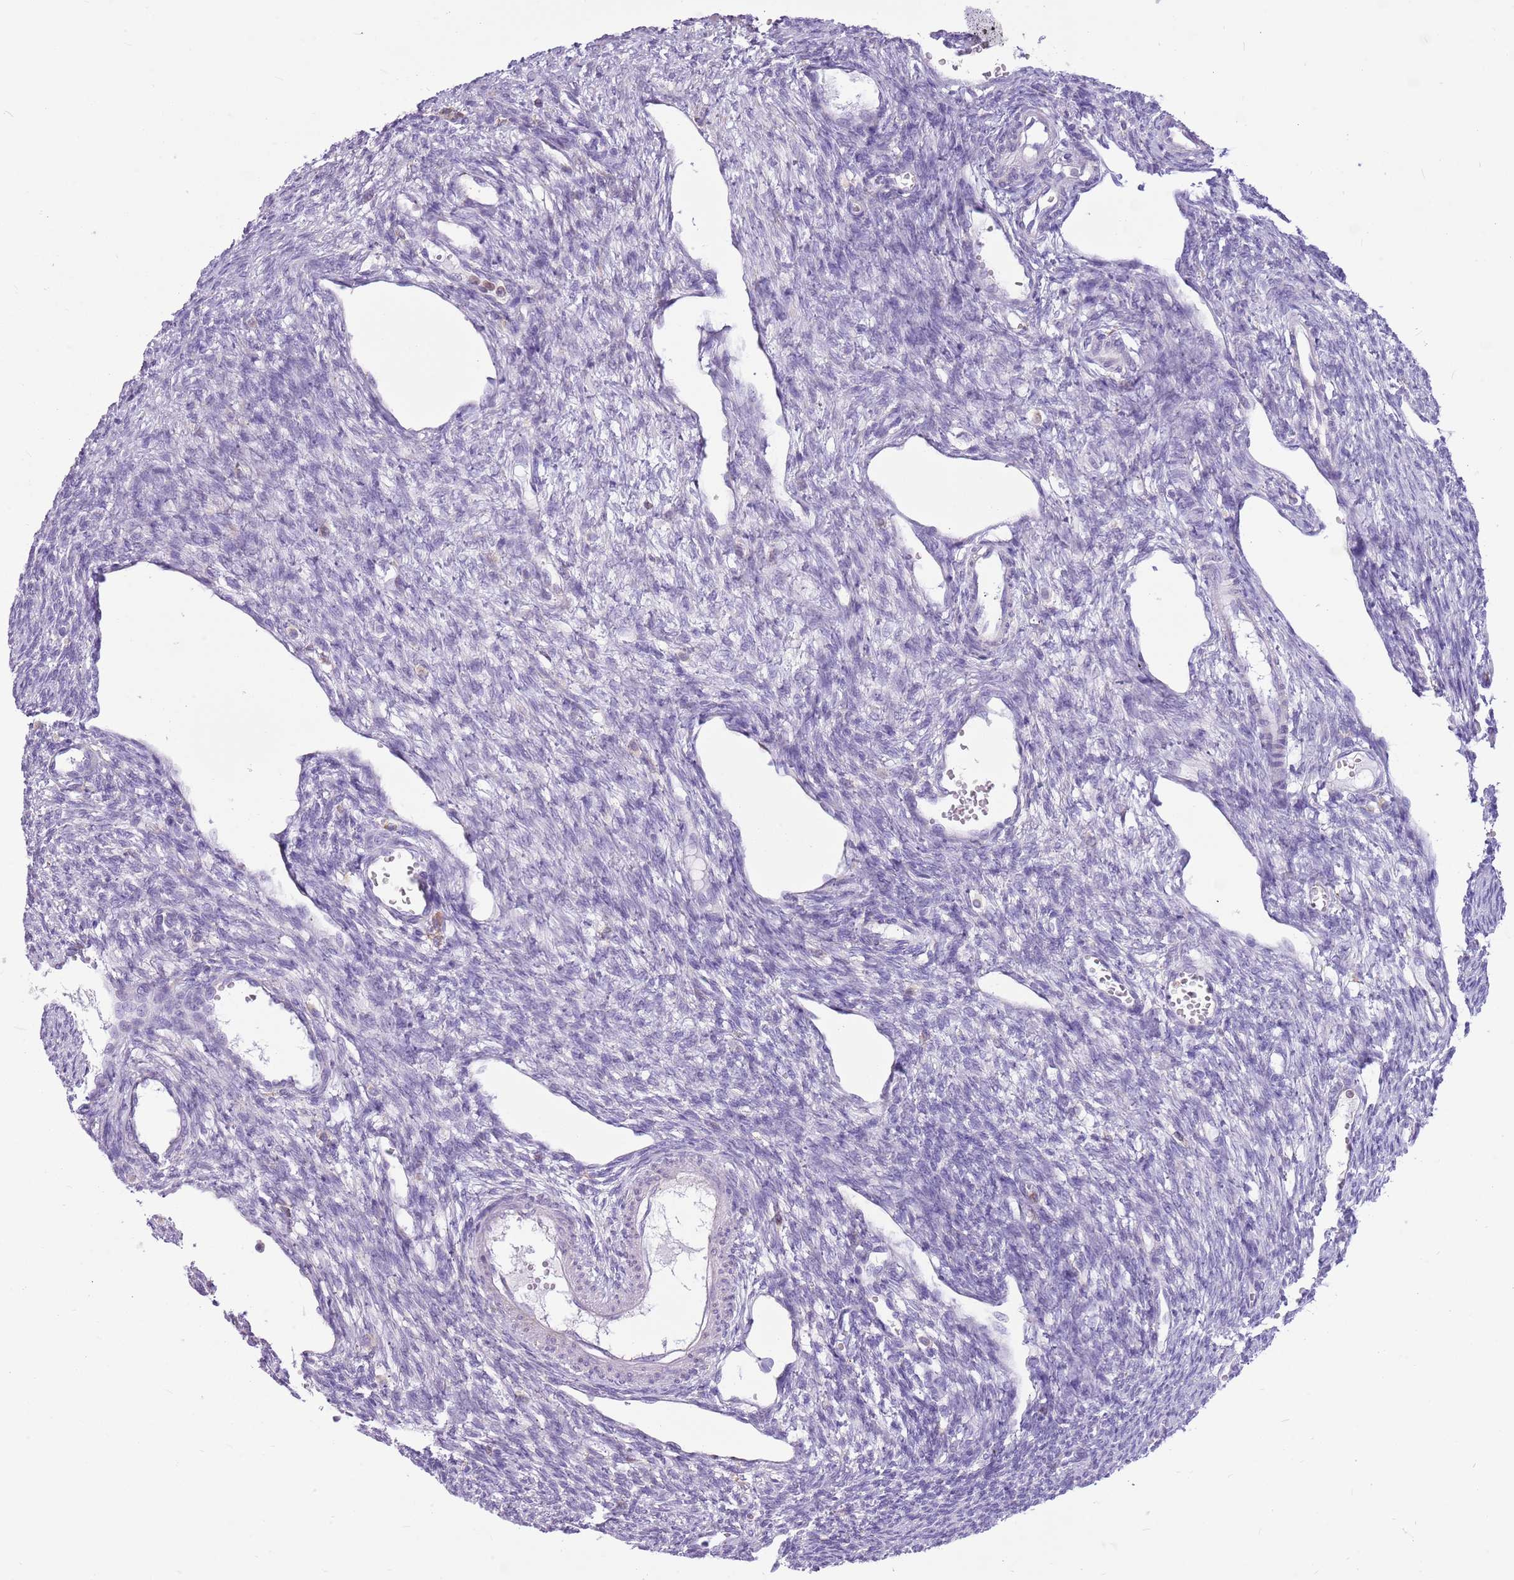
{"staining": {"intensity": "negative", "quantity": "none", "location": "none"}, "tissue": "ovary", "cell_type": "Ovarian stroma cells", "image_type": "normal", "snomed": [{"axis": "morphology", "description": "Normal tissue, NOS"}, {"axis": "morphology", "description": "Cyst, NOS"}, {"axis": "topography", "description": "Ovary"}], "caption": "Protein analysis of normal ovary reveals no significant expression in ovarian stroma cells. (Immunohistochemistry (ihc), brightfield microscopy, high magnification).", "gene": "KCTD19", "patient": {"sex": "female", "age": 33}}